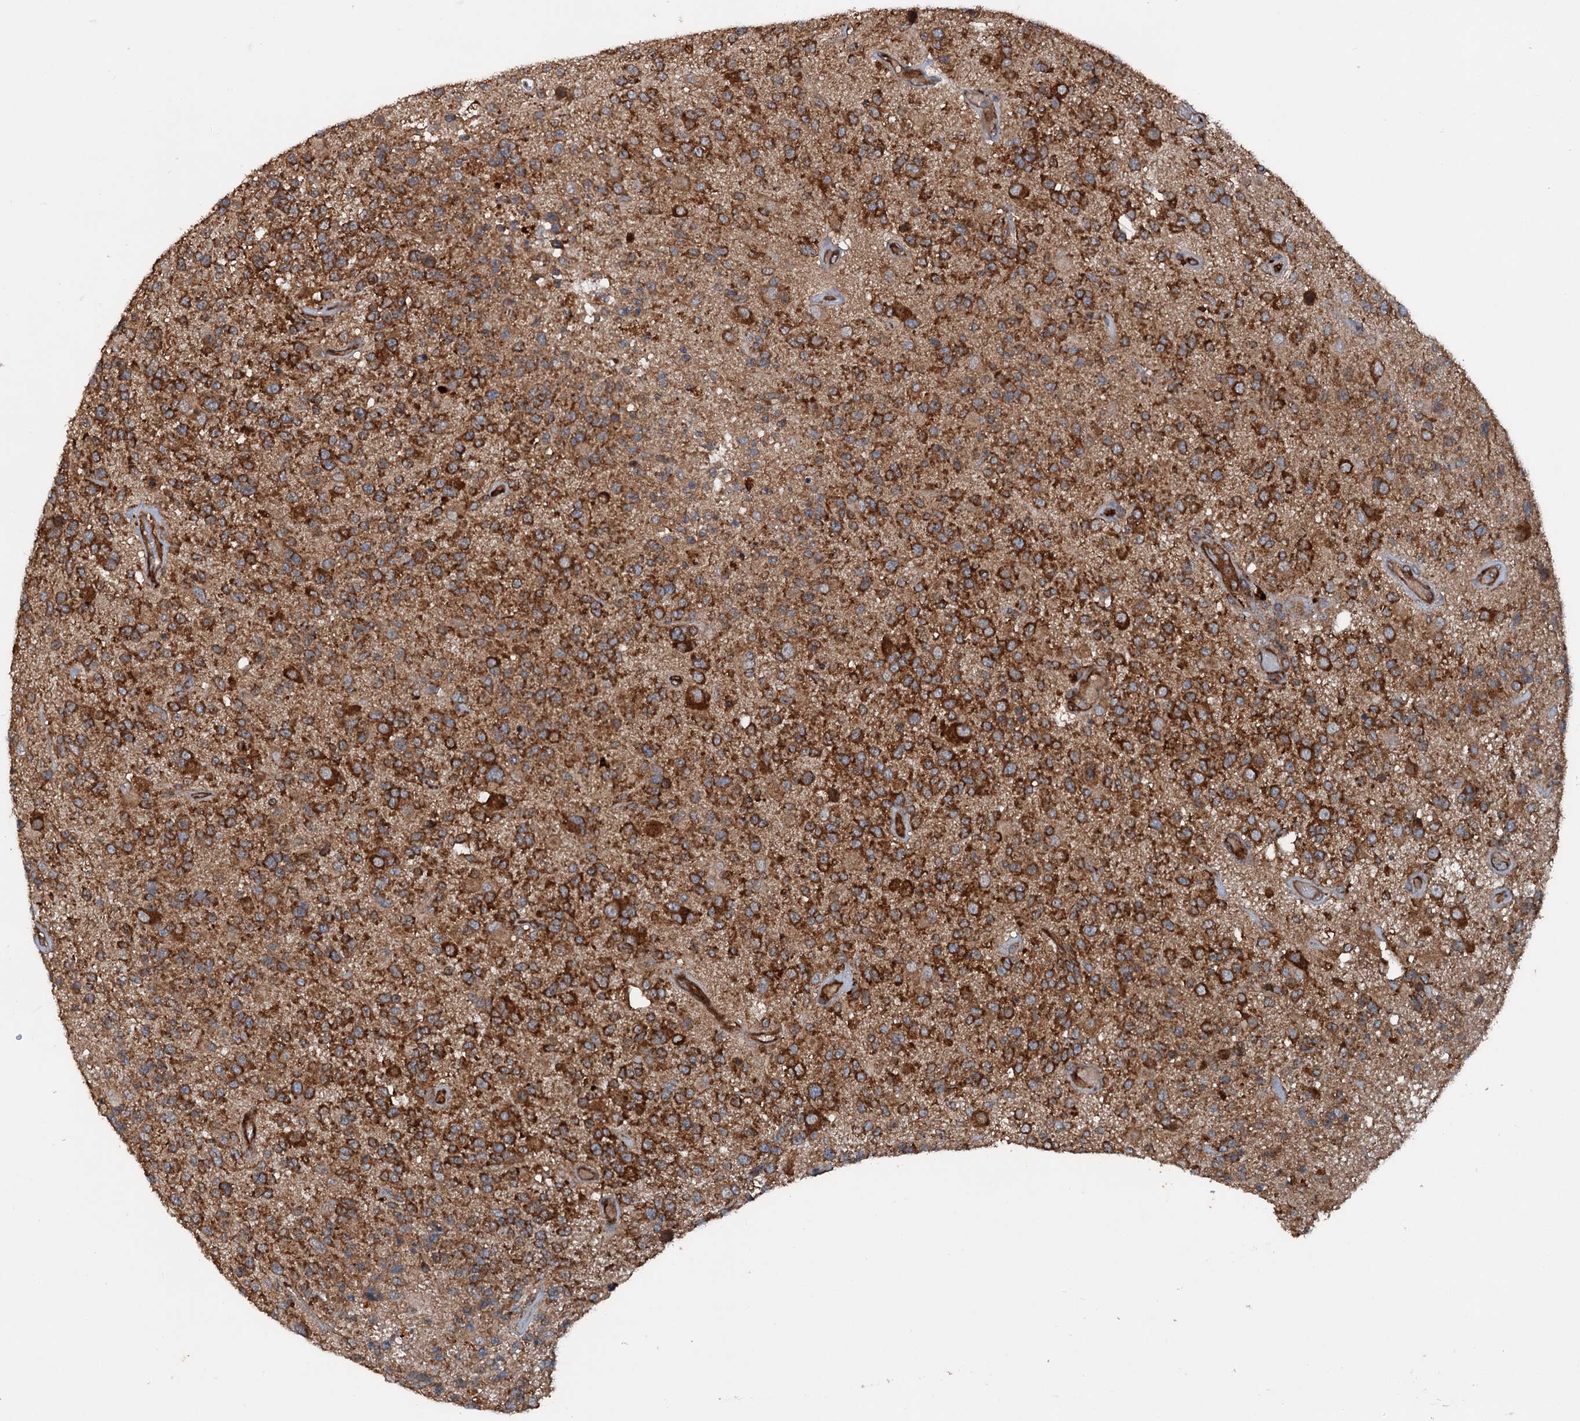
{"staining": {"intensity": "strong", "quantity": ">75%", "location": "cytoplasmic/membranous"}, "tissue": "glioma", "cell_type": "Tumor cells", "image_type": "cancer", "snomed": [{"axis": "morphology", "description": "Glioma, malignant, High grade"}, {"axis": "morphology", "description": "Glioblastoma, NOS"}, {"axis": "topography", "description": "Brain"}], "caption": "Glioma was stained to show a protein in brown. There is high levels of strong cytoplasmic/membranous staining in approximately >75% of tumor cells.", "gene": "RNF214", "patient": {"sex": "male", "age": 60}}